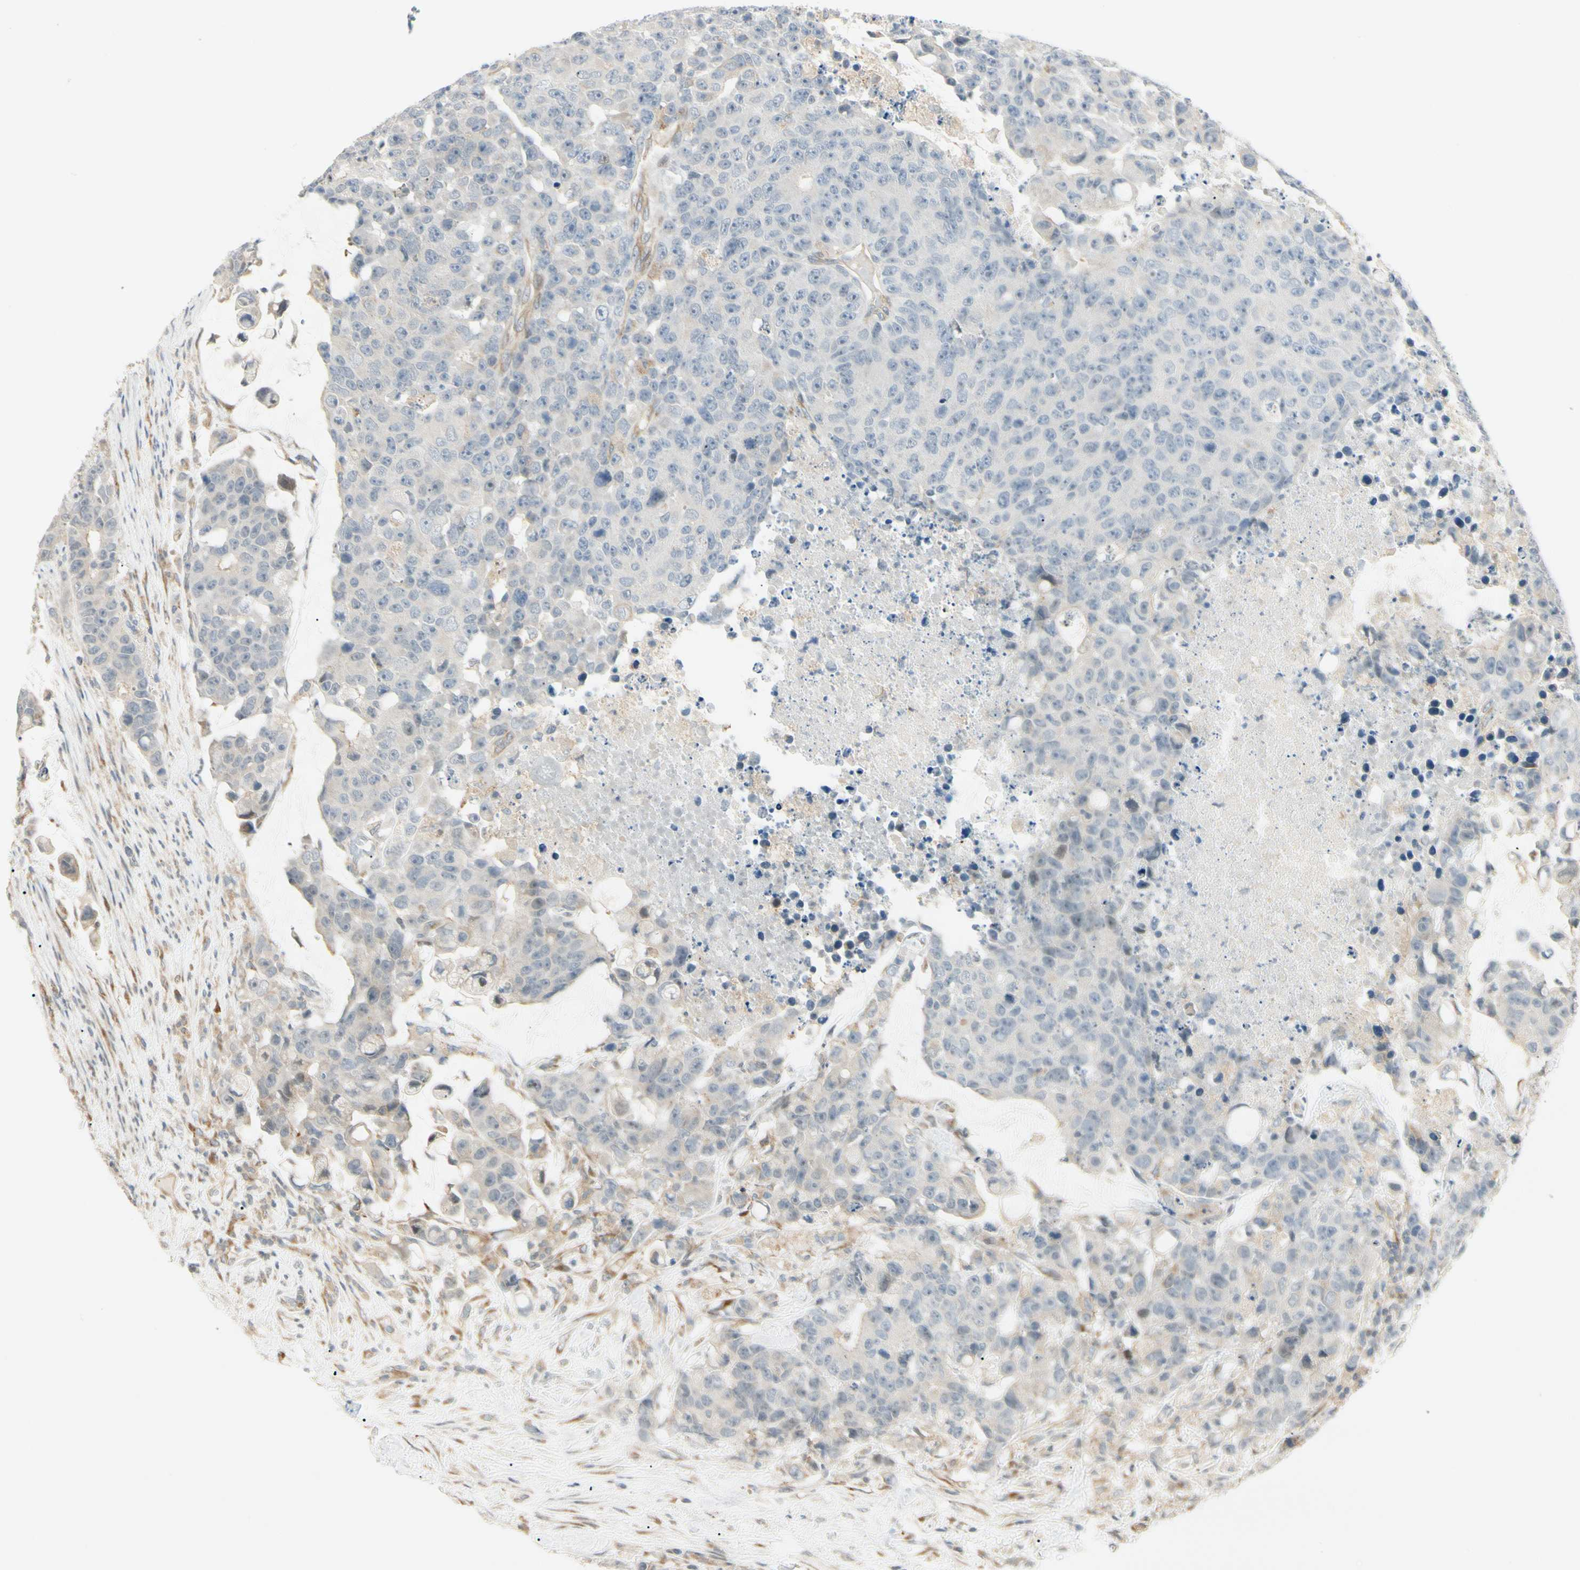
{"staining": {"intensity": "negative", "quantity": "none", "location": "none"}, "tissue": "colorectal cancer", "cell_type": "Tumor cells", "image_type": "cancer", "snomed": [{"axis": "morphology", "description": "Adenocarcinoma, NOS"}, {"axis": "topography", "description": "Colon"}], "caption": "Immunohistochemistry (IHC) micrograph of colorectal adenocarcinoma stained for a protein (brown), which demonstrates no positivity in tumor cells.", "gene": "FNDC3B", "patient": {"sex": "female", "age": 86}}